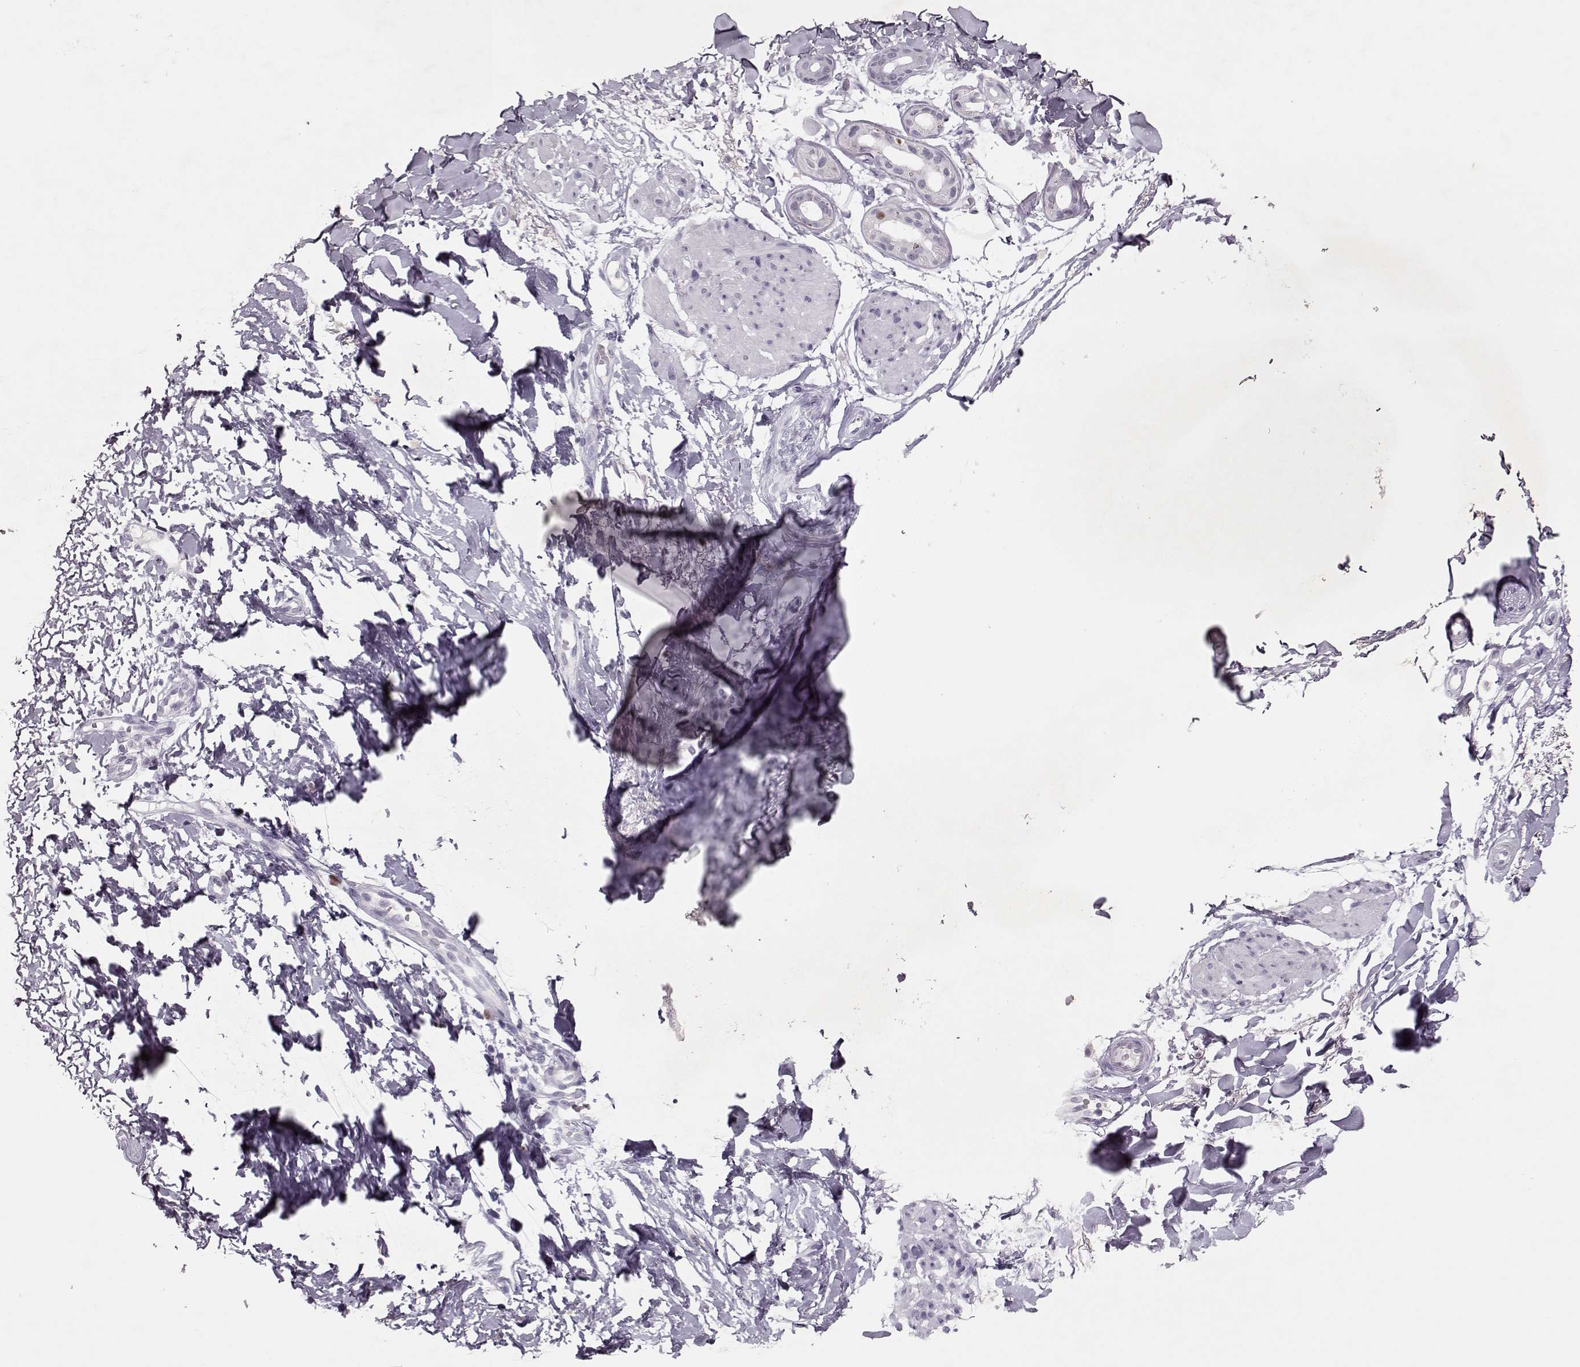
{"staining": {"intensity": "moderate", "quantity": "<25%", "location": "nuclear"}, "tissue": "skin cancer", "cell_type": "Tumor cells", "image_type": "cancer", "snomed": [{"axis": "morphology", "description": "Normal tissue, NOS"}, {"axis": "morphology", "description": "Basal cell carcinoma"}, {"axis": "topography", "description": "Skin"}], "caption": "There is low levels of moderate nuclear positivity in tumor cells of skin cancer (basal cell carcinoma), as demonstrated by immunohistochemical staining (brown color).", "gene": "SGO1", "patient": {"sex": "male", "age": 84}}